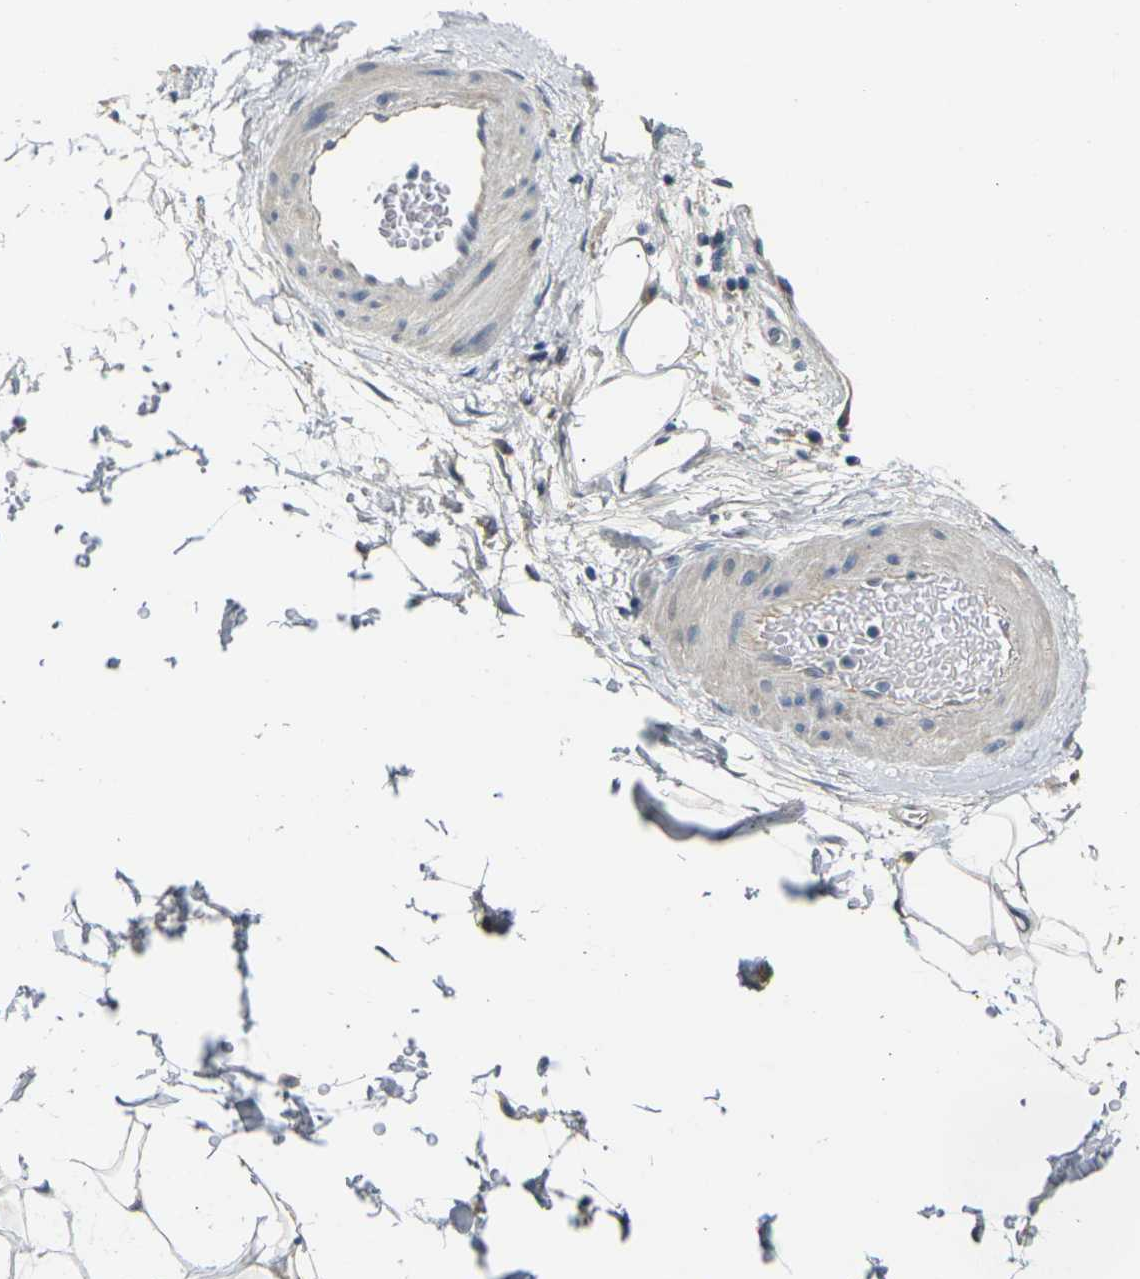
{"staining": {"intensity": "negative", "quantity": "none", "location": "none"}, "tissue": "adipose tissue", "cell_type": "Adipocytes", "image_type": "normal", "snomed": [{"axis": "morphology", "description": "Normal tissue, NOS"}, {"axis": "topography", "description": "Soft tissue"}], "caption": "Micrograph shows no significant protein expression in adipocytes of benign adipose tissue.", "gene": "SHISAL2B", "patient": {"sex": "male", "age": 72}}